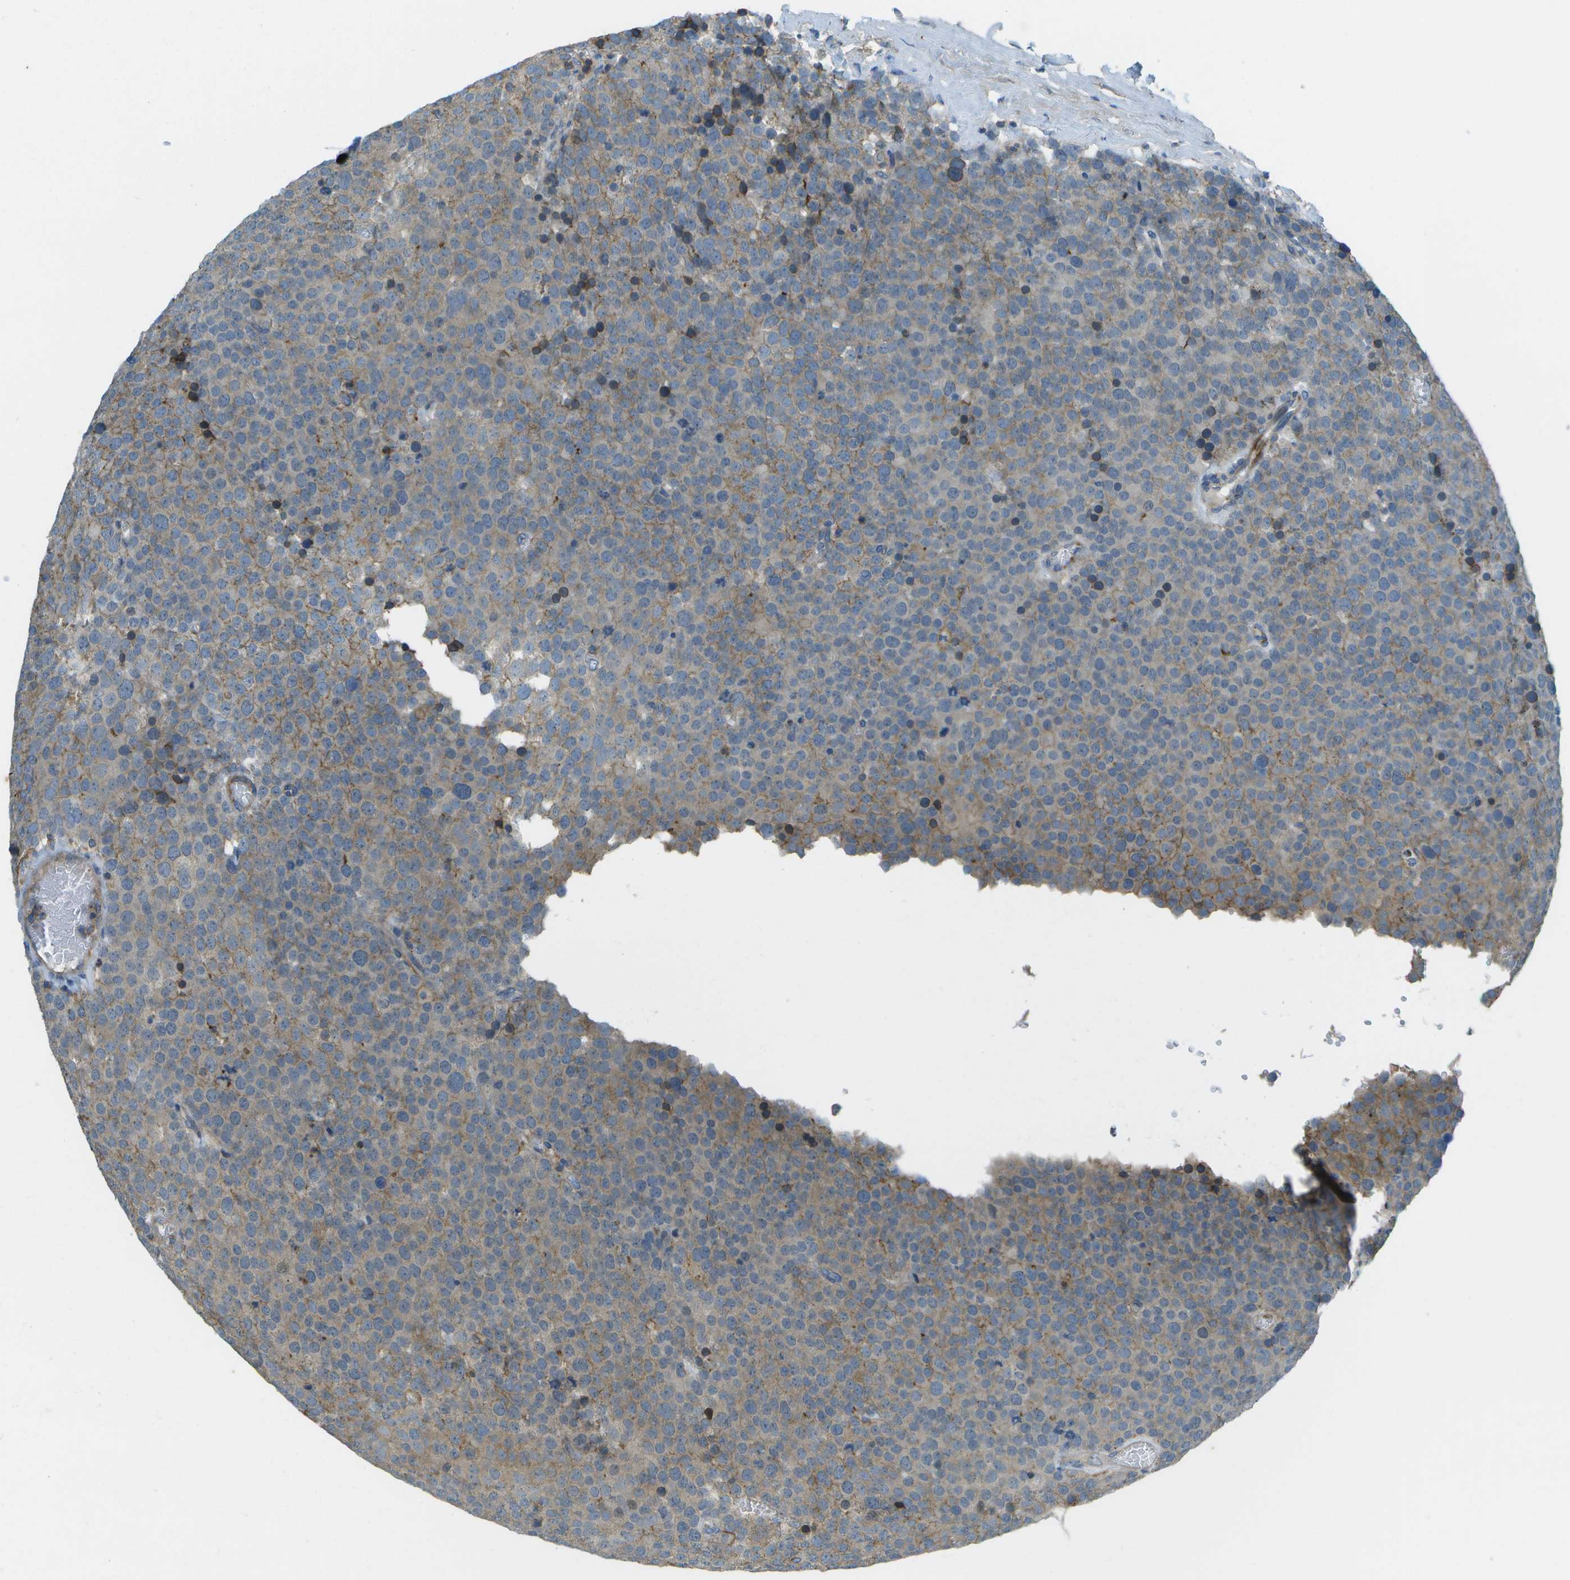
{"staining": {"intensity": "moderate", "quantity": "25%-75%", "location": "cytoplasmic/membranous"}, "tissue": "testis cancer", "cell_type": "Tumor cells", "image_type": "cancer", "snomed": [{"axis": "morphology", "description": "Normal tissue, NOS"}, {"axis": "morphology", "description": "Seminoma, NOS"}, {"axis": "topography", "description": "Testis"}], "caption": "Testis cancer stained with a brown dye displays moderate cytoplasmic/membranous positive staining in approximately 25%-75% of tumor cells.", "gene": "LRRC66", "patient": {"sex": "male", "age": 71}}